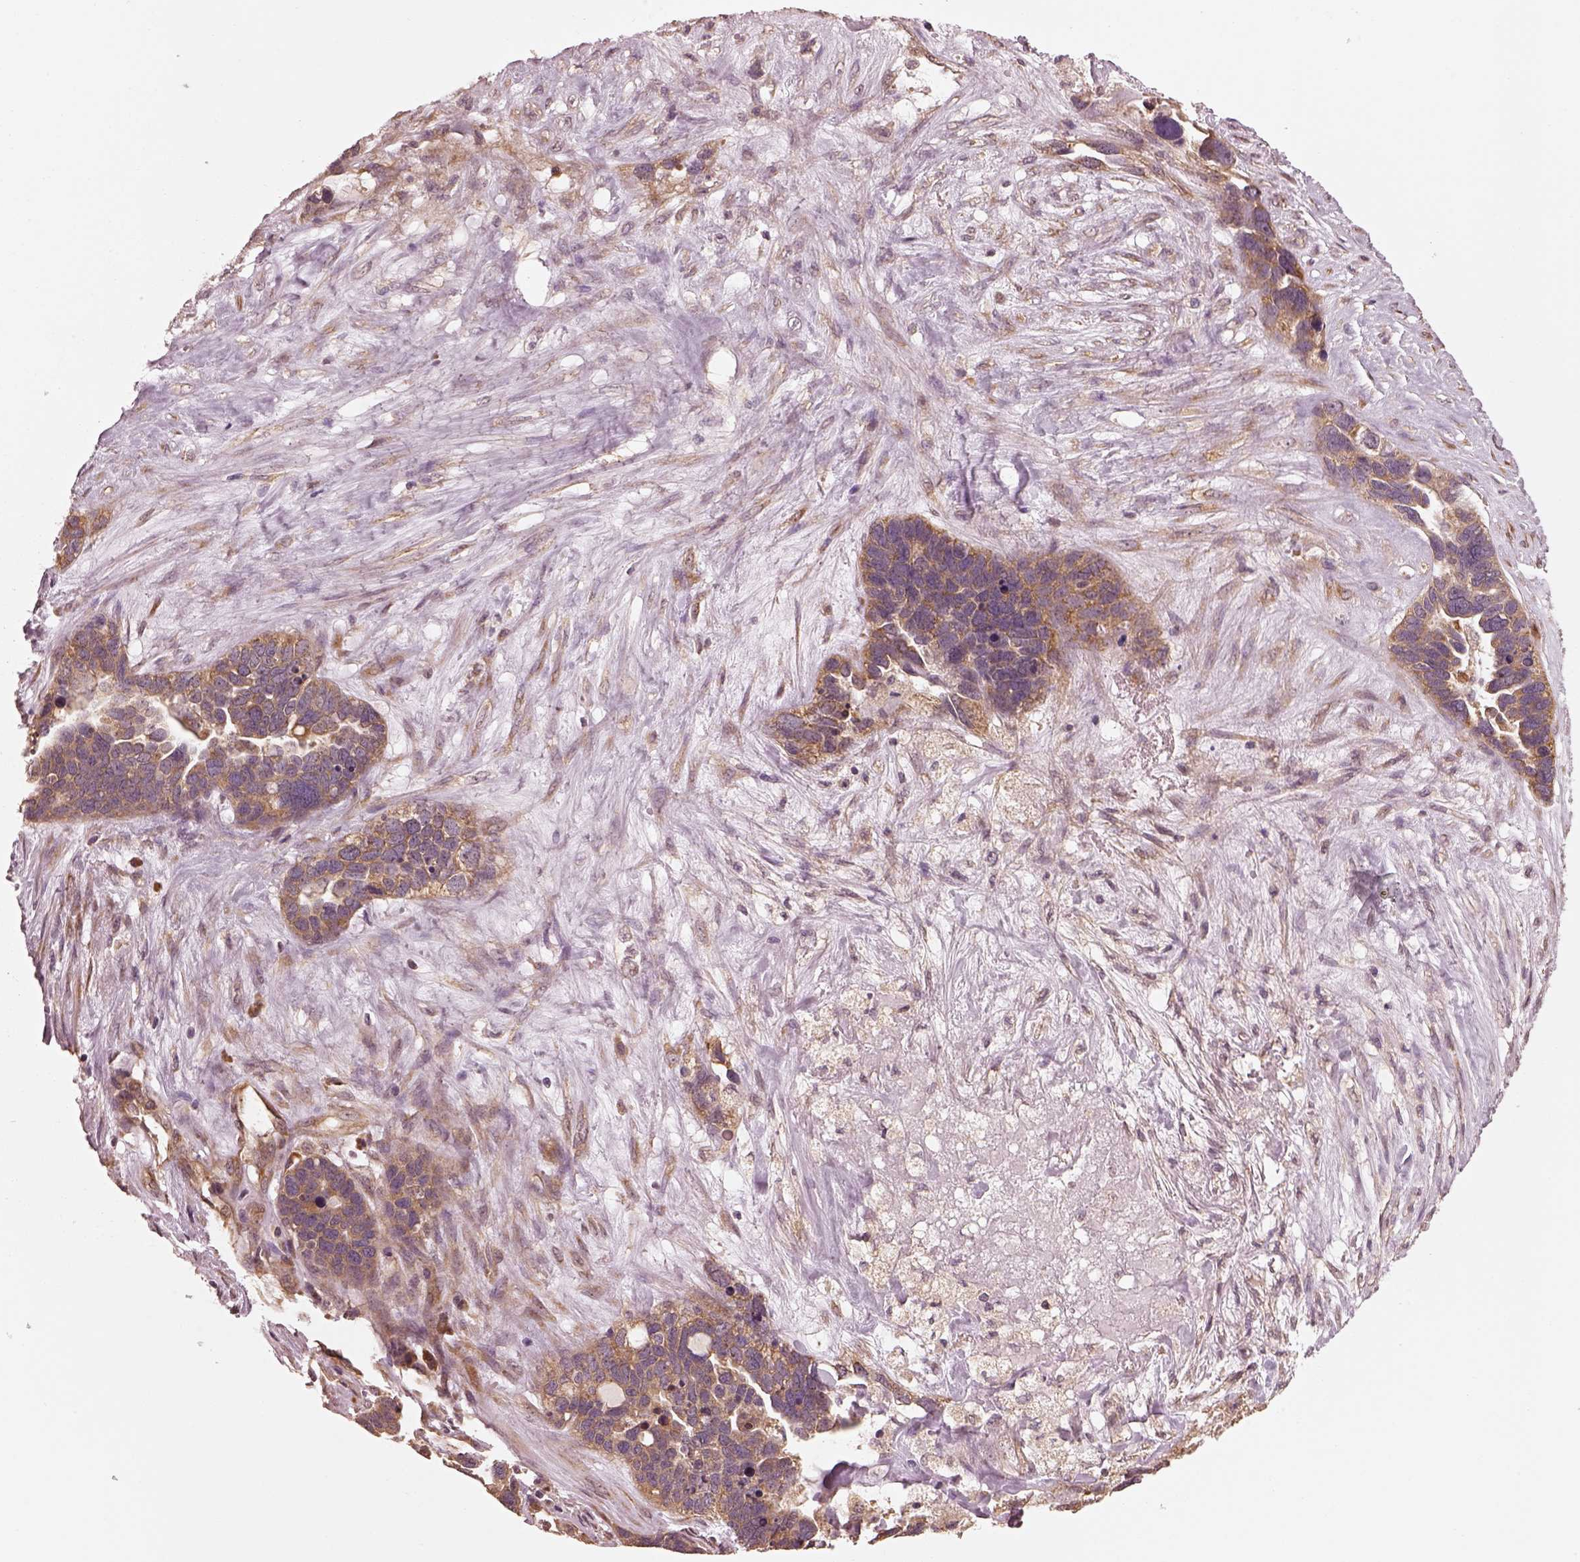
{"staining": {"intensity": "moderate", "quantity": ">75%", "location": "cytoplasmic/membranous"}, "tissue": "ovarian cancer", "cell_type": "Tumor cells", "image_type": "cancer", "snomed": [{"axis": "morphology", "description": "Cystadenocarcinoma, serous, NOS"}, {"axis": "topography", "description": "Ovary"}], "caption": "Tumor cells demonstrate medium levels of moderate cytoplasmic/membranous positivity in approximately >75% of cells in human ovarian cancer (serous cystadenocarcinoma). Immunohistochemistry (ihc) stains the protein of interest in brown and the nuclei are stained blue.", "gene": "RPS5", "patient": {"sex": "female", "age": 54}}